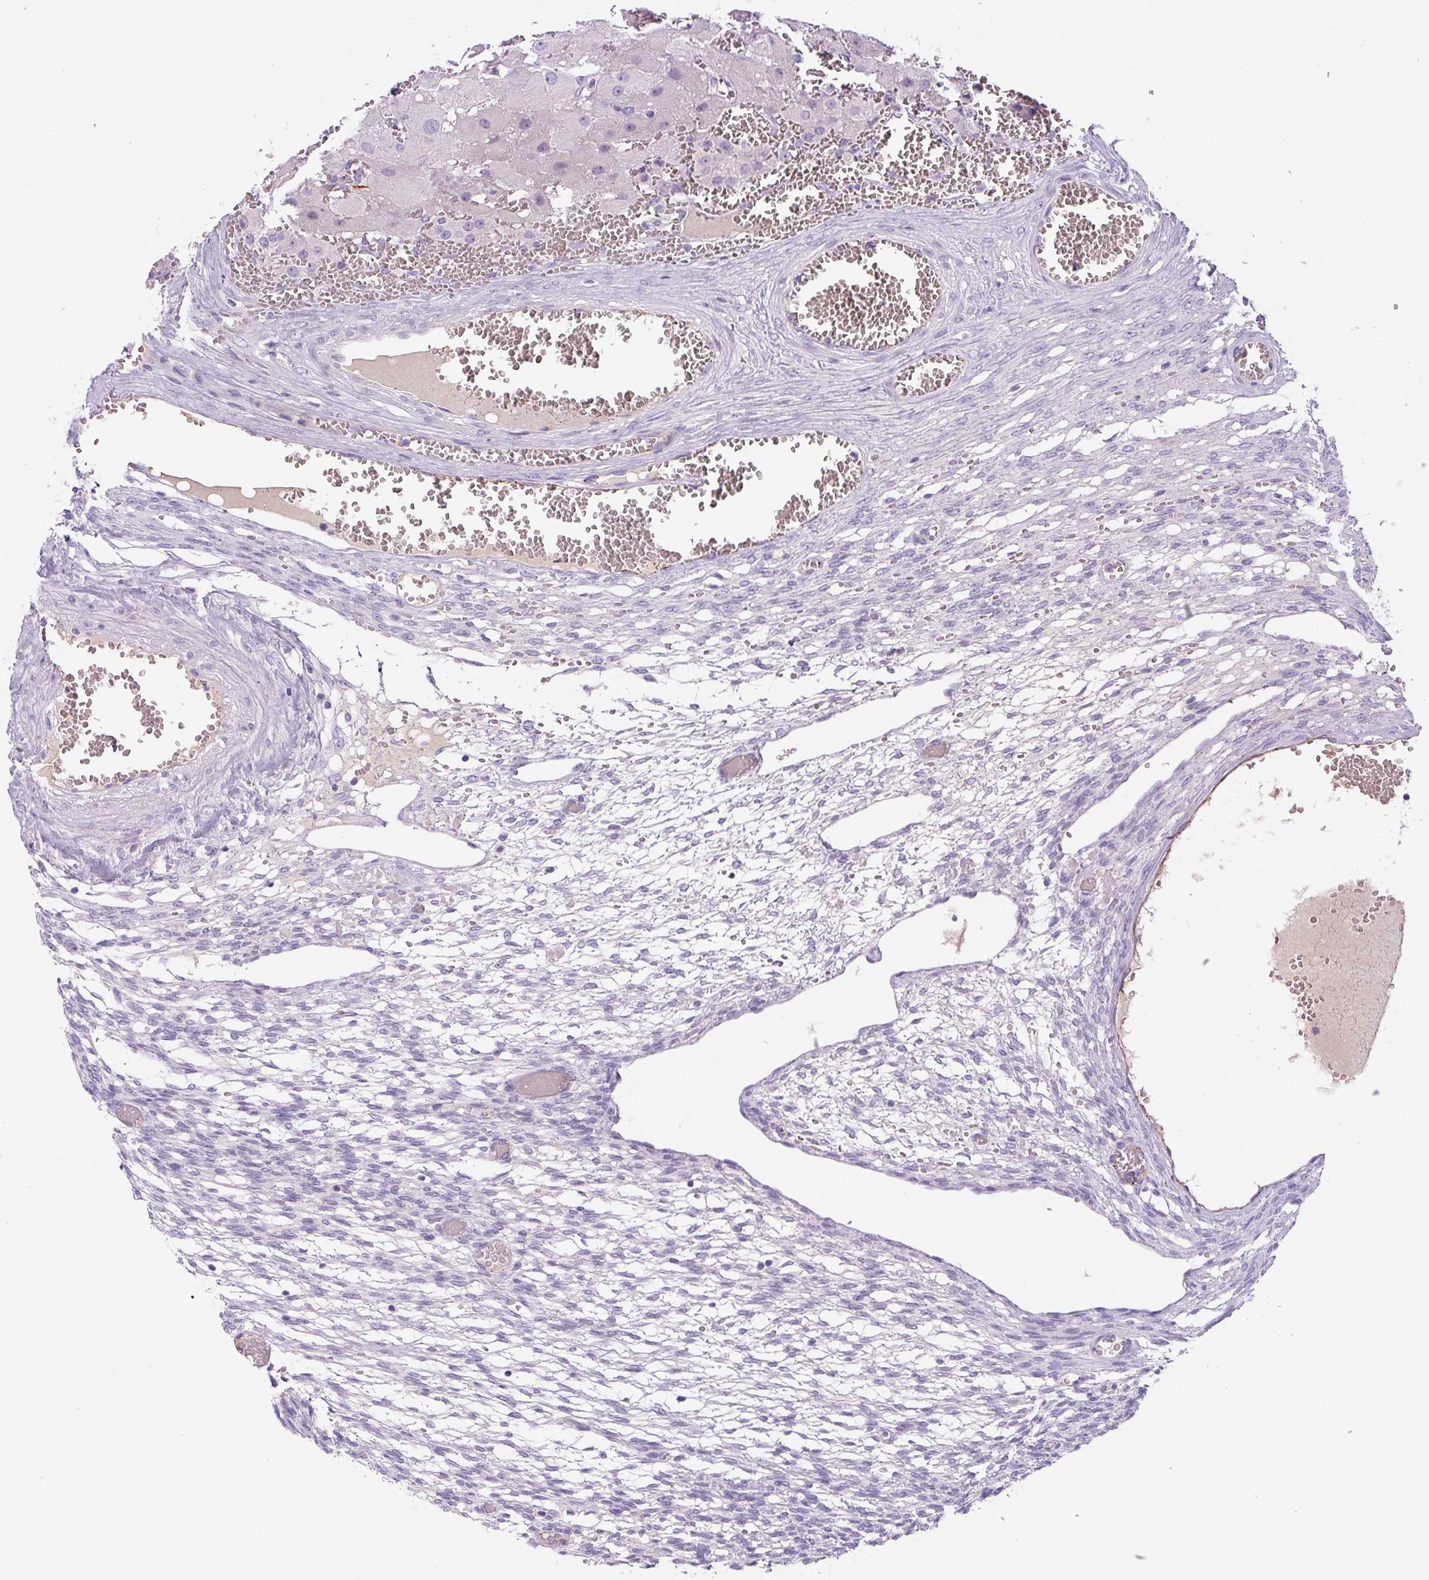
{"staining": {"intensity": "negative", "quantity": "none", "location": "none"}, "tissue": "ovary", "cell_type": "Follicle cells", "image_type": "normal", "snomed": [{"axis": "morphology", "description": "Normal tissue, NOS"}, {"axis": "topography", "description": "Ovary"}], "caption": "Protein analysis of normal ovary shows no significant expression in follicle cells. Nuclei are stained in blue.", "gene": "RSPO4", "patient": {"sex": "female", "age": 67}}